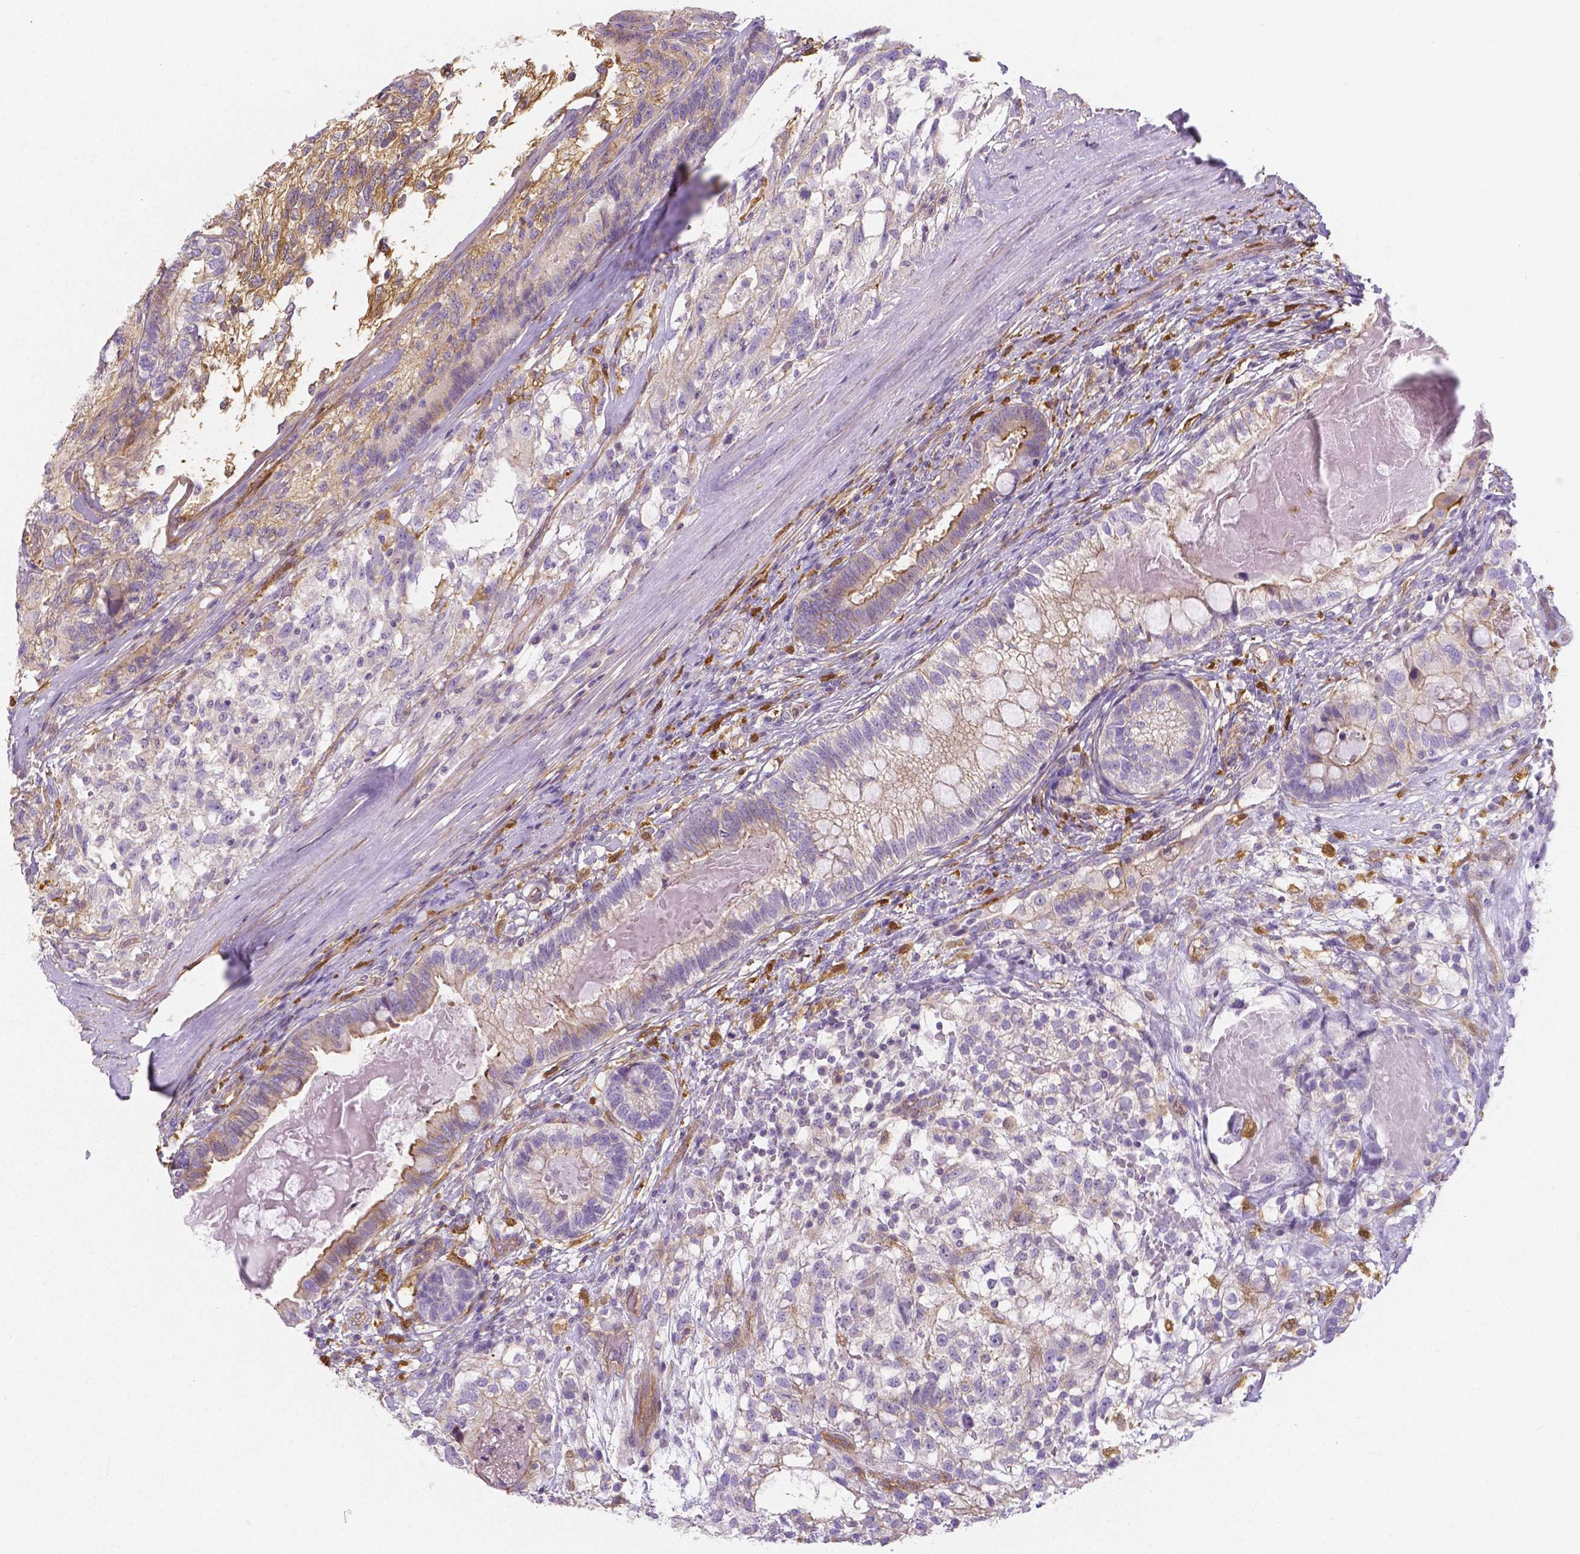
{"staining": {"intensity": "moderate", "quantity": "<25%", "location": "cytoplasmic/membranous"}, "tissue": "testis cancer", "cell_type": "Tumor cells", "image_type": "cancer", "snomed": [{"axis": "morphology", "description": "Seminoma, NOS"}, {"axis": "morphology", "description": "Carcinoma, Embryonal, NOS"}, {"axis": "topography", "description": "Testis"}], "caption": "Immunohistochemical staining of human testis cancer (seminoma) exhibits low levels of moderate cytoplasmic/membranous protein positivity in approximately <25% of tumor cells.", "gene": "CRMP1", "patient": {"sex": "male", "age": 41}}